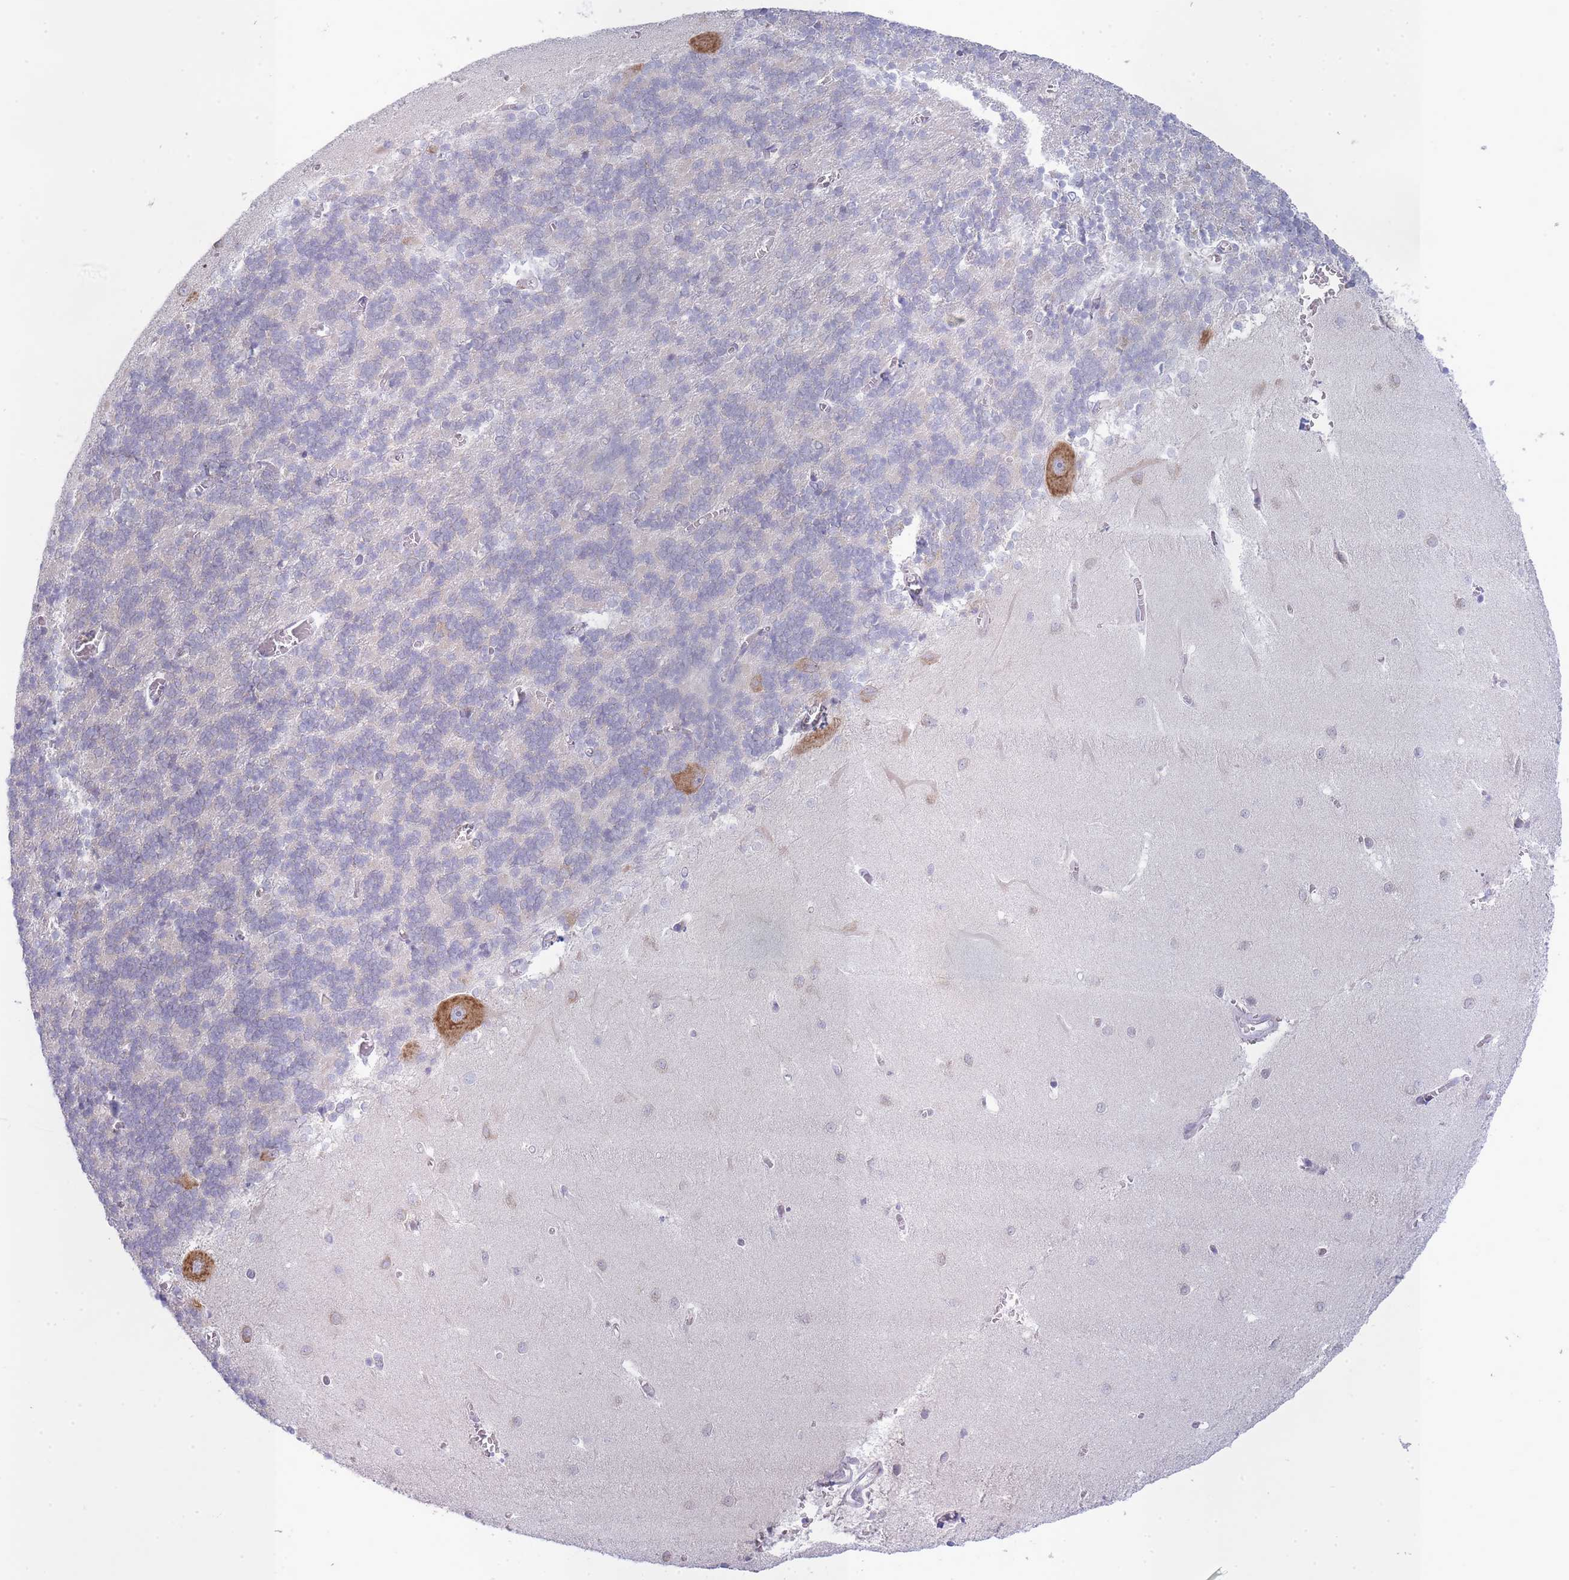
{"staining": {"intensity": "negative", "quantity": "none", "location": "none"}, "tissue": "cerebellum", "cell_type": "Cells in granular layer", "image_type": "normal", "snomed": [{"axis": "morphology", "description": "Normal tissue, NOS"}, {"axis": "topography", "description": "Cerebellum"}], "caption": "This histopathology image is of benign cerebellum stained with IHC to label a protein in brown with the nuclei are counter-stained blue. There is no staining in cells in granular layer.", "gene": "OR5L1", "patient": {"sex": "male", "age": 37}}